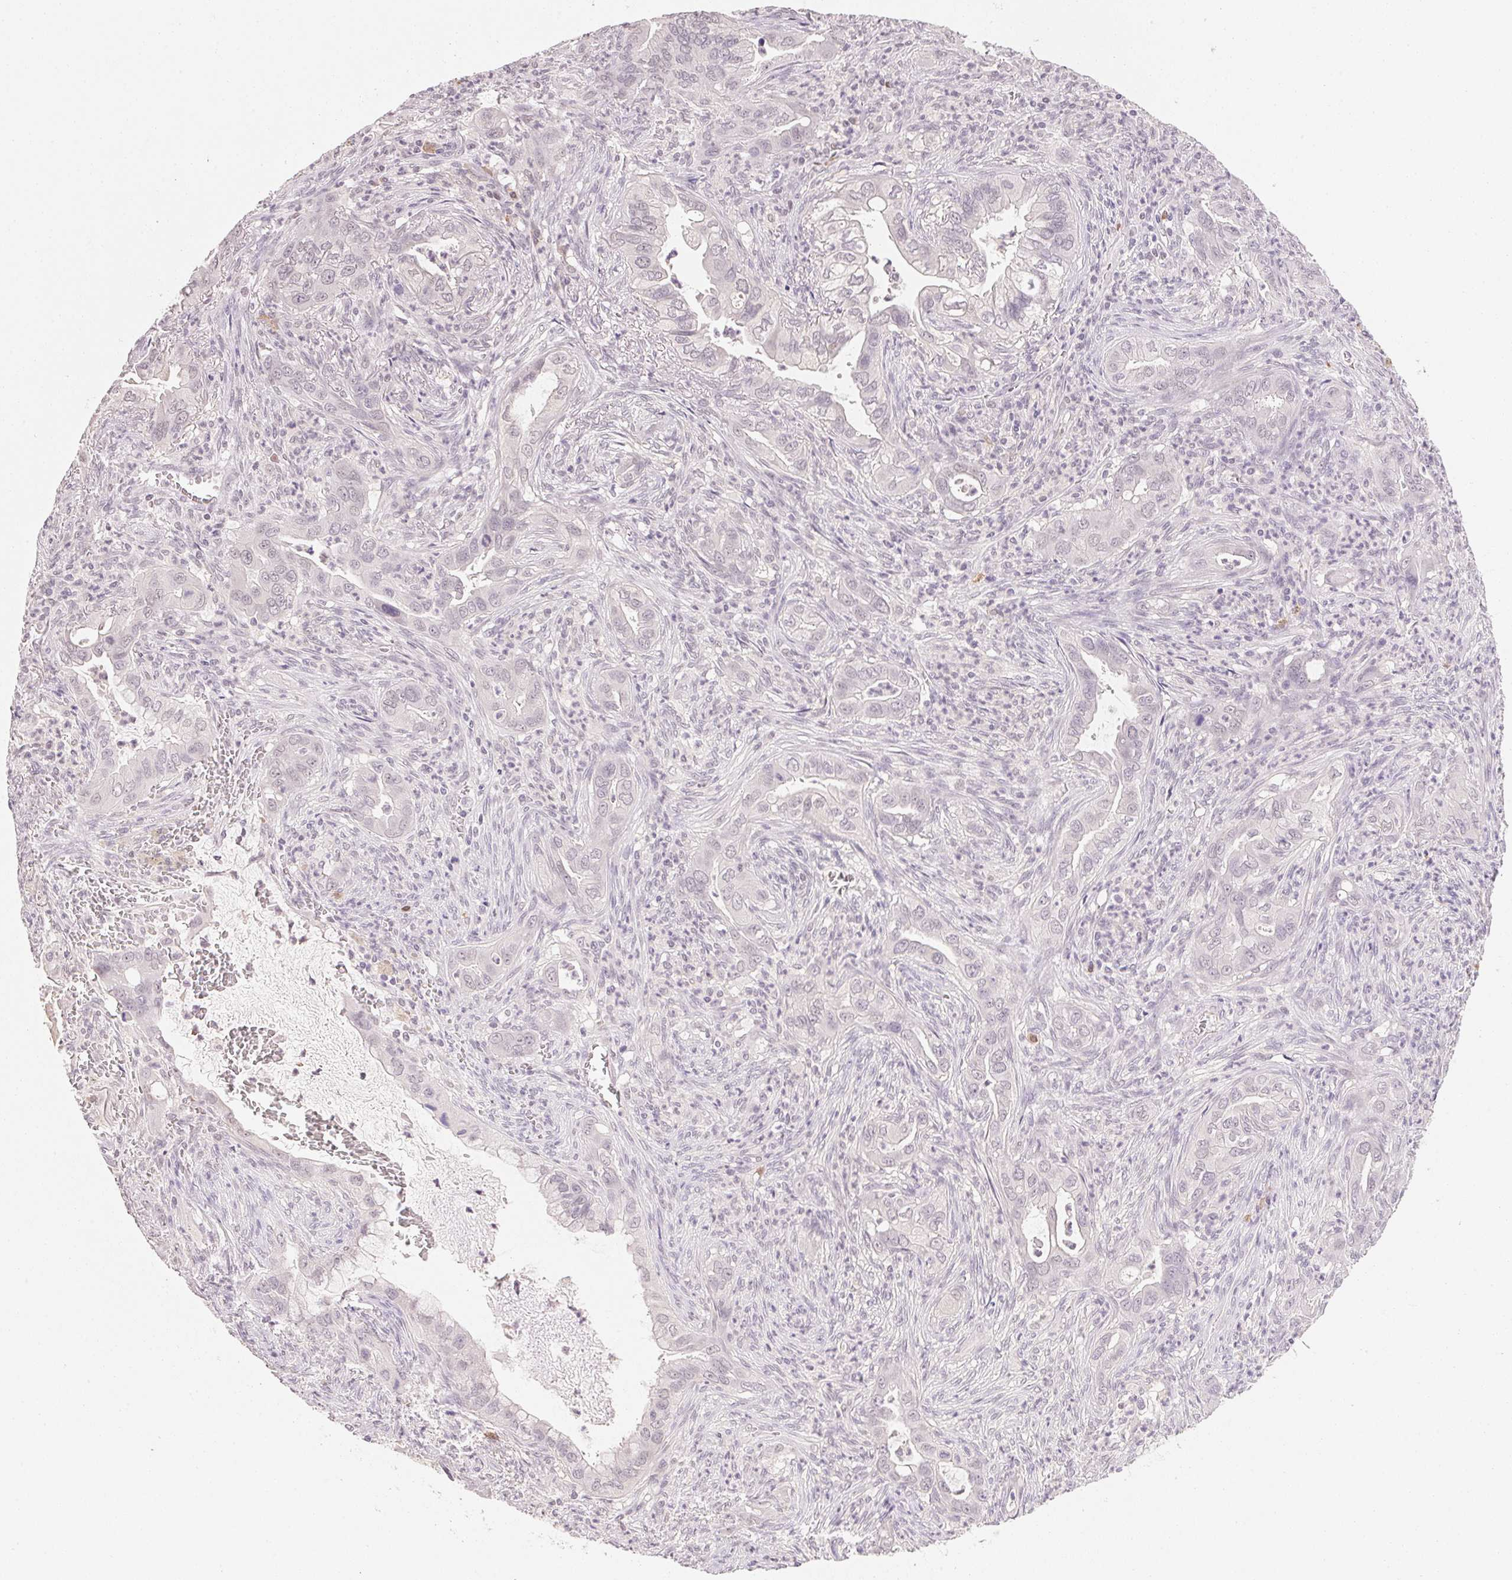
{"staining": {"intensity": "negative", "quantity": "none", "location": "none"}, "tissue": "lung cancer", "cell_type": "Tumor cells", "image_type": "cancer", "snomed": [{"axis": "morphology", "description": "Adenocarcinoma, NOS"}, {"axis": "topography", "description": "Lung"}], "caption": "Tumor cells show no significant expression in lung cancer.", "gene": "FNDC4", "patient": {"sex": "male", "age": 65}}